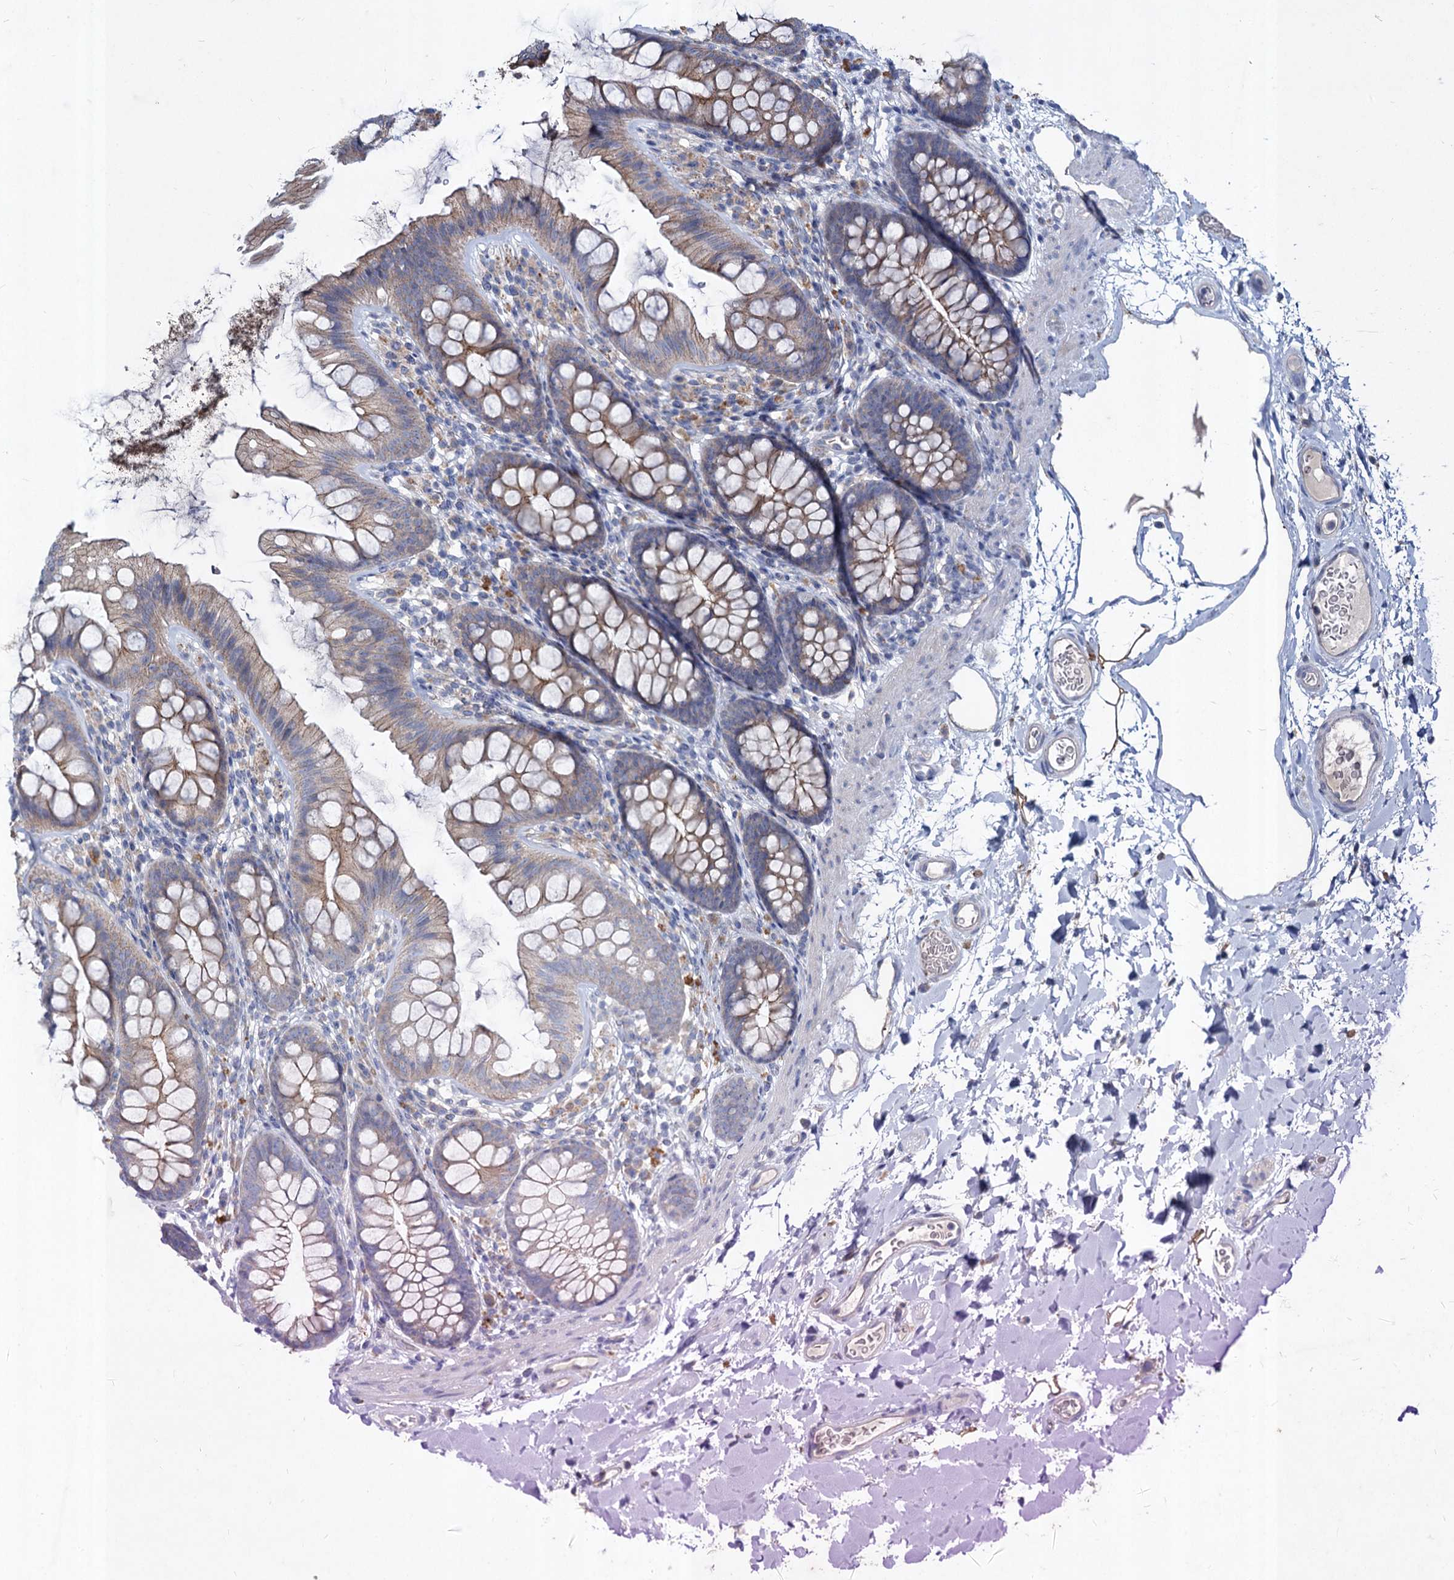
{"staining": {"intensity": "negative", "quantity": "none", "location": "none"}, "tissue": "colon", "cell_type": "Endothelial cells", "image_type": "normal", "snomed": [{"axis": "morphology", "description": "Normal tissue, NOS"}, {"axis": "topography", "description": "Colon"}], "caption": "Protein analysis of unremarkable colon exhibits no significant positivity in endothelial cells. (DAB IHC visualized using brightfield microscopy, high magnification).", "gene": "TMX2", "patient": {"sex": "female", "age": 62}}